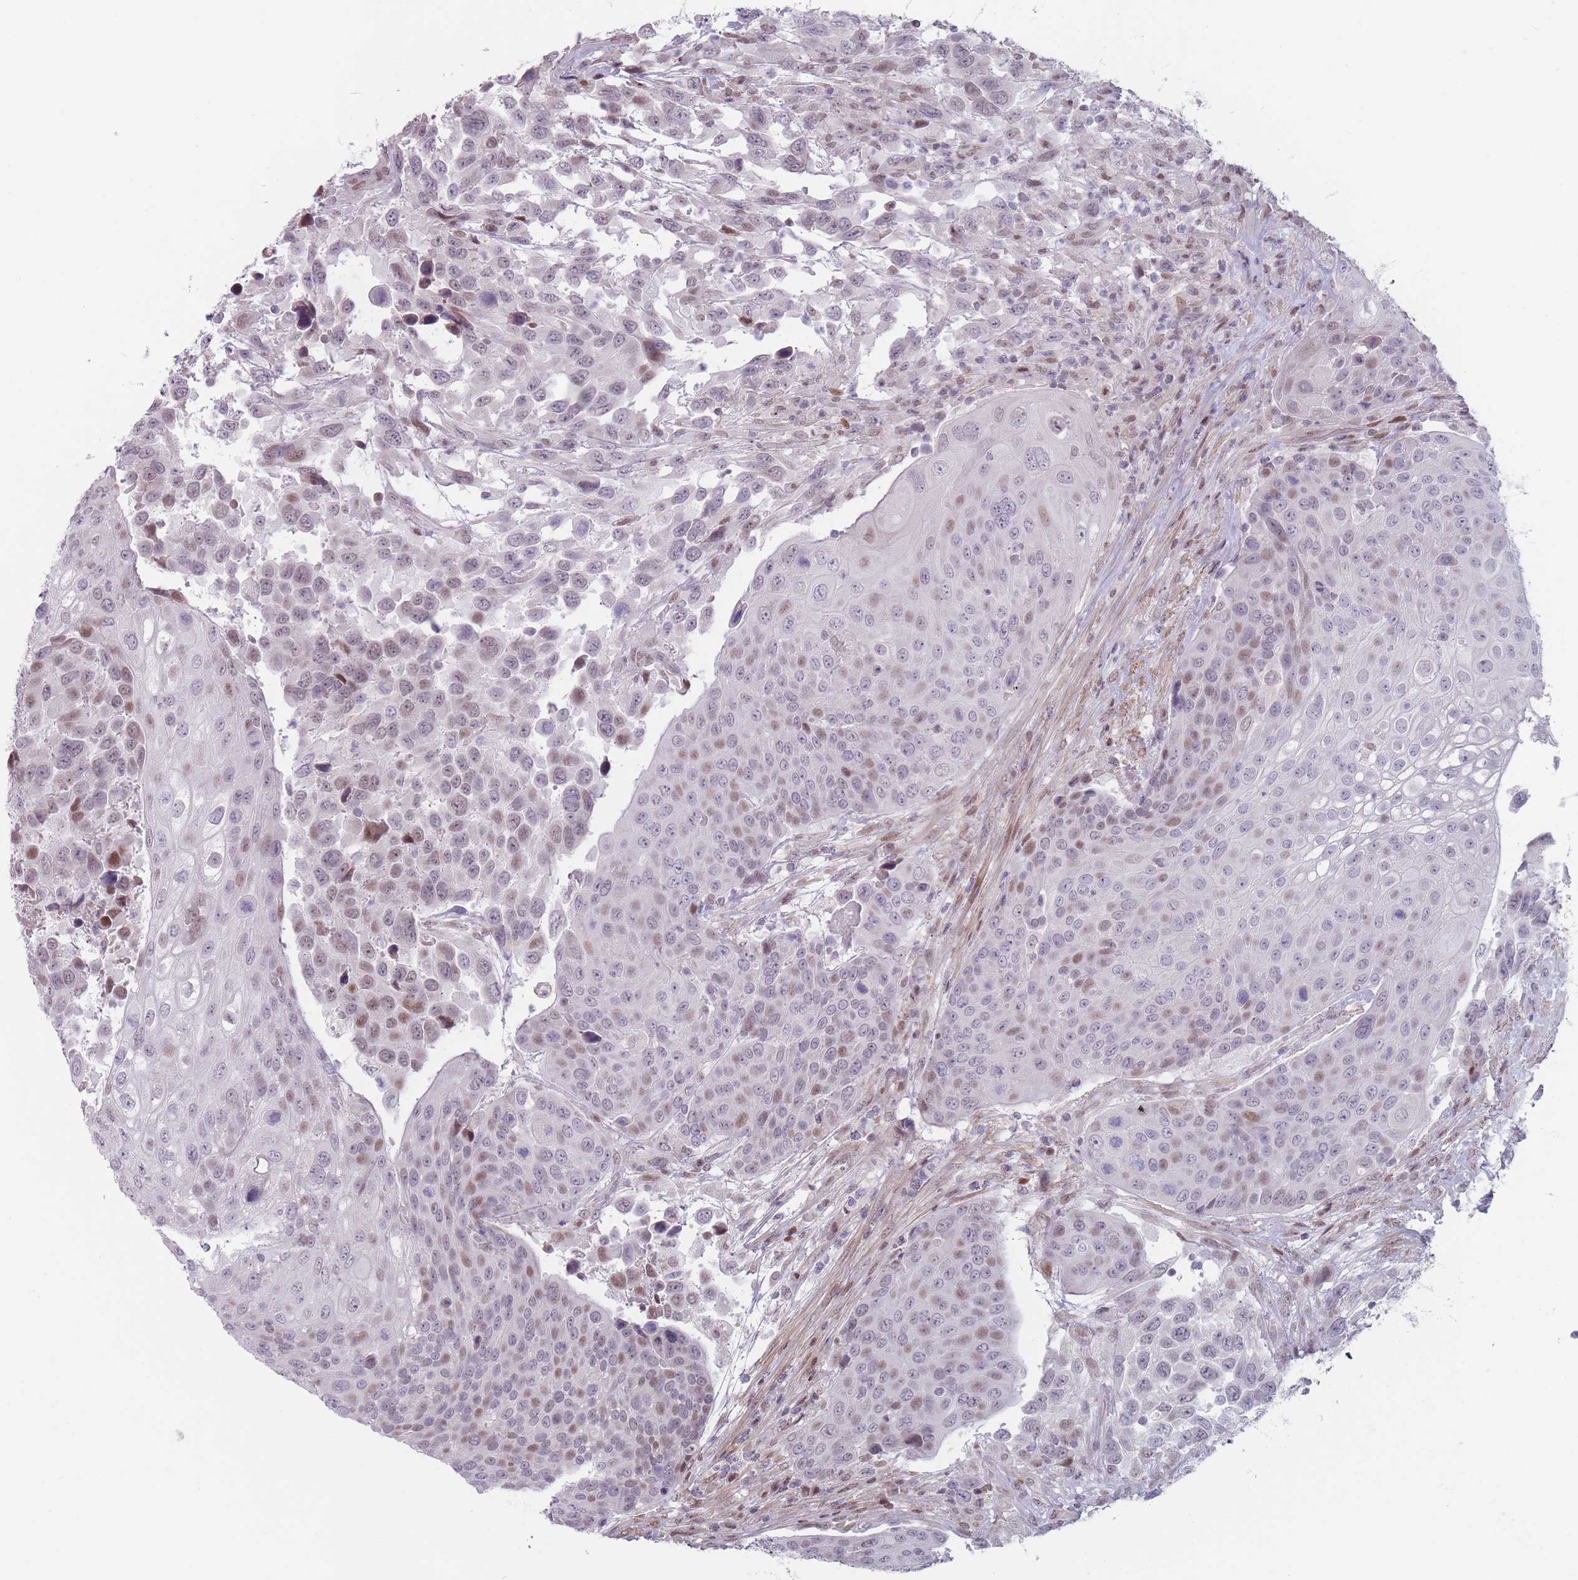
{"staining": {"intensity": "moderate", "quantity": "25%-75%", "location": "nuclear"}, "tissue": "urothelial cancer", "cell_type": "Tumor cells", "image_type": "cancer", "snomed": [{"axis": "morphology", "description": "Urothelial carcinoma, High grade"}, {"axis": "topography", "description": "Urinary bladder"}], "caption": "Protein analysis of high-grade urothelial carcinoma tissue displays moderate nuclear staining in approximately 25%-75% of tumor cells.", "gene": "SH3BGRL2", "patient": {"sex": "female", "age": 70}}